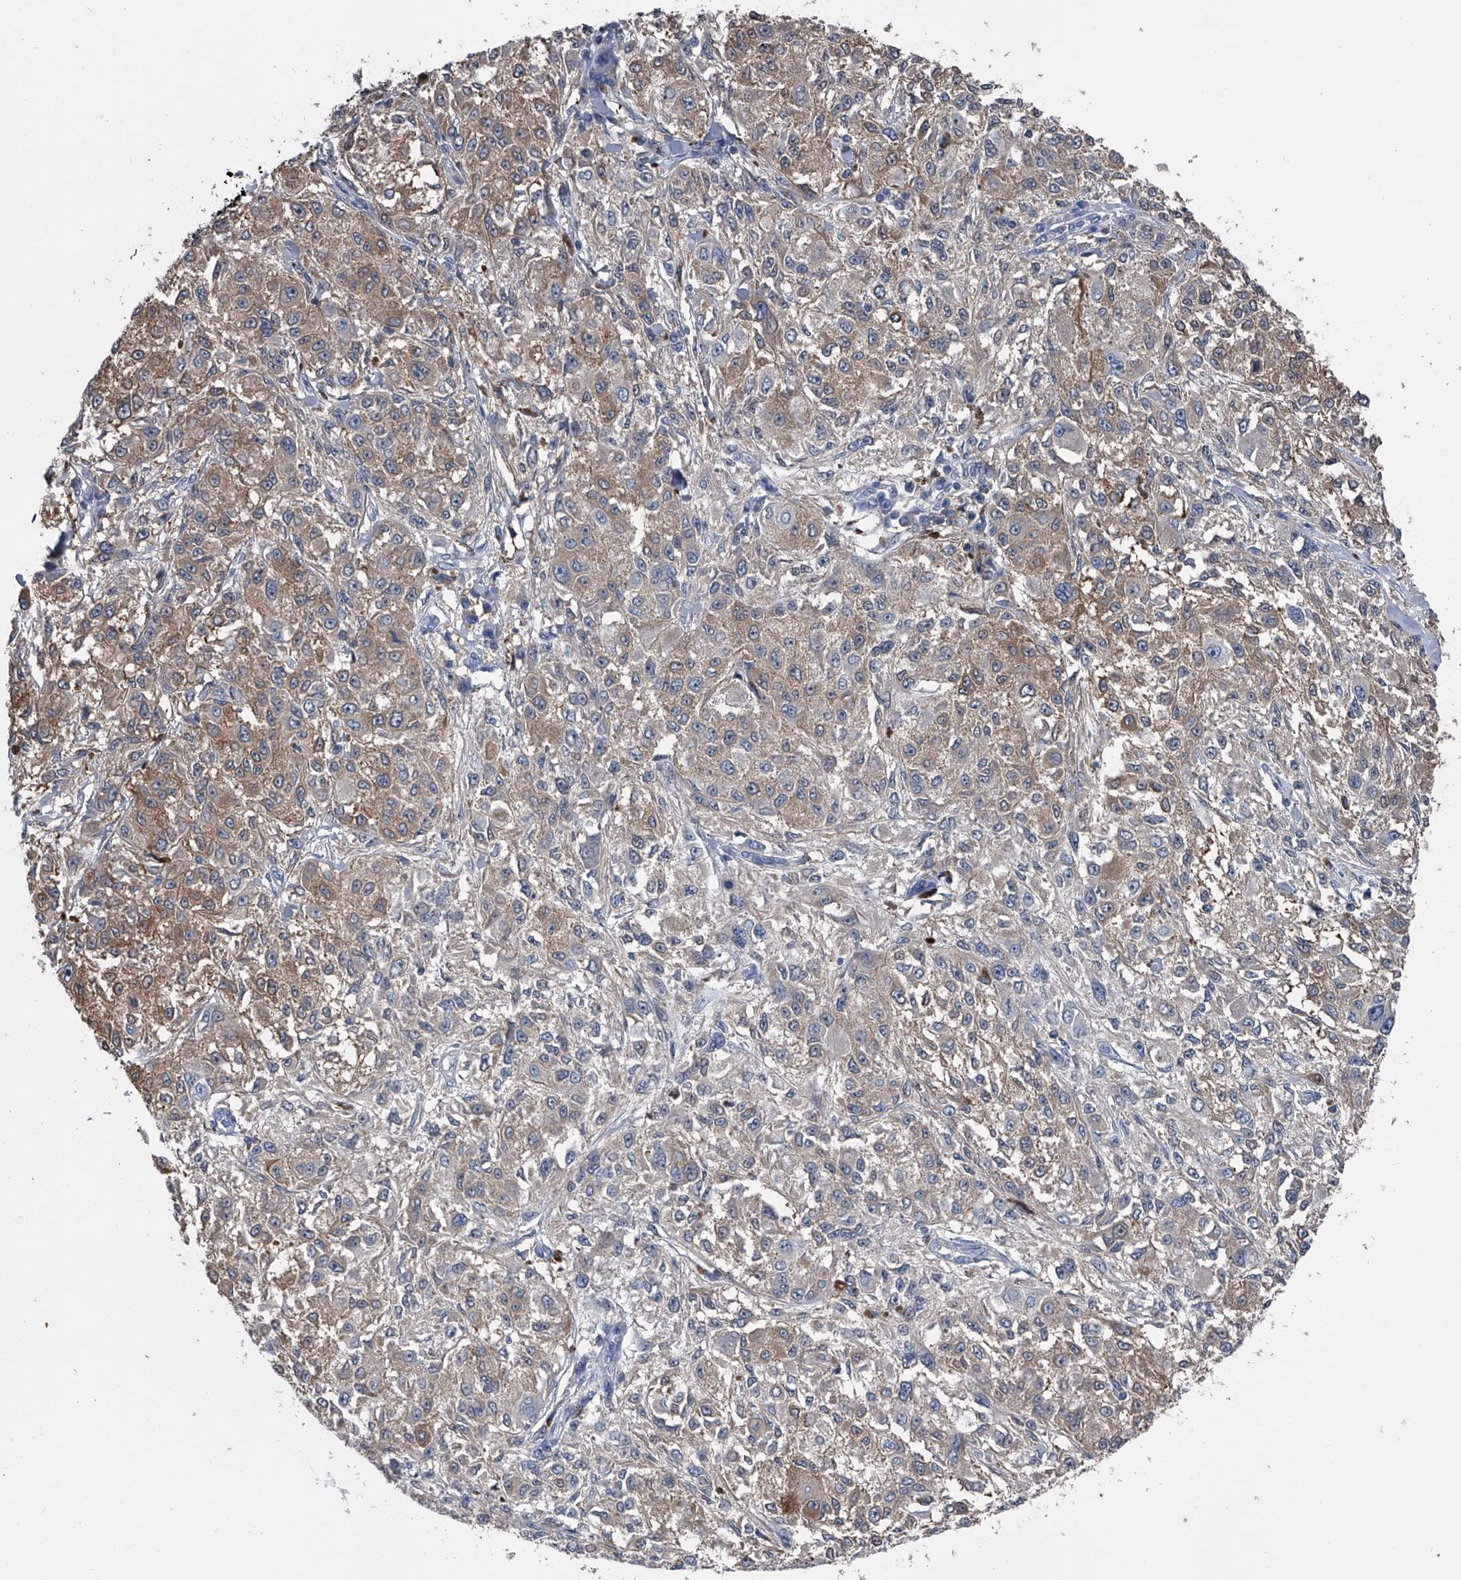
{"staining": {"intensity": "weak", "quantity": ">75%", "location": "cytoplasmic/membranous"}, "tissue": "melanoma", "cell_type": "Tumor cells", "image_type": "cancer", "snomed": [{"axis": "morphology", "description": "Necrosis, NOS"}, {"axis": "morphology", "description": "Malignant melanoma, NOS"}, {"axis": "topography", "description": "Skin"}], "caption": "The micrograph demonstrates staining of malignant melanoma, revealing weak cytoplasmic/membranous protein expression (brown color) within tumor cells.", "gene": "KIF13A", "patient": {"sex": "female", "age": 87}}